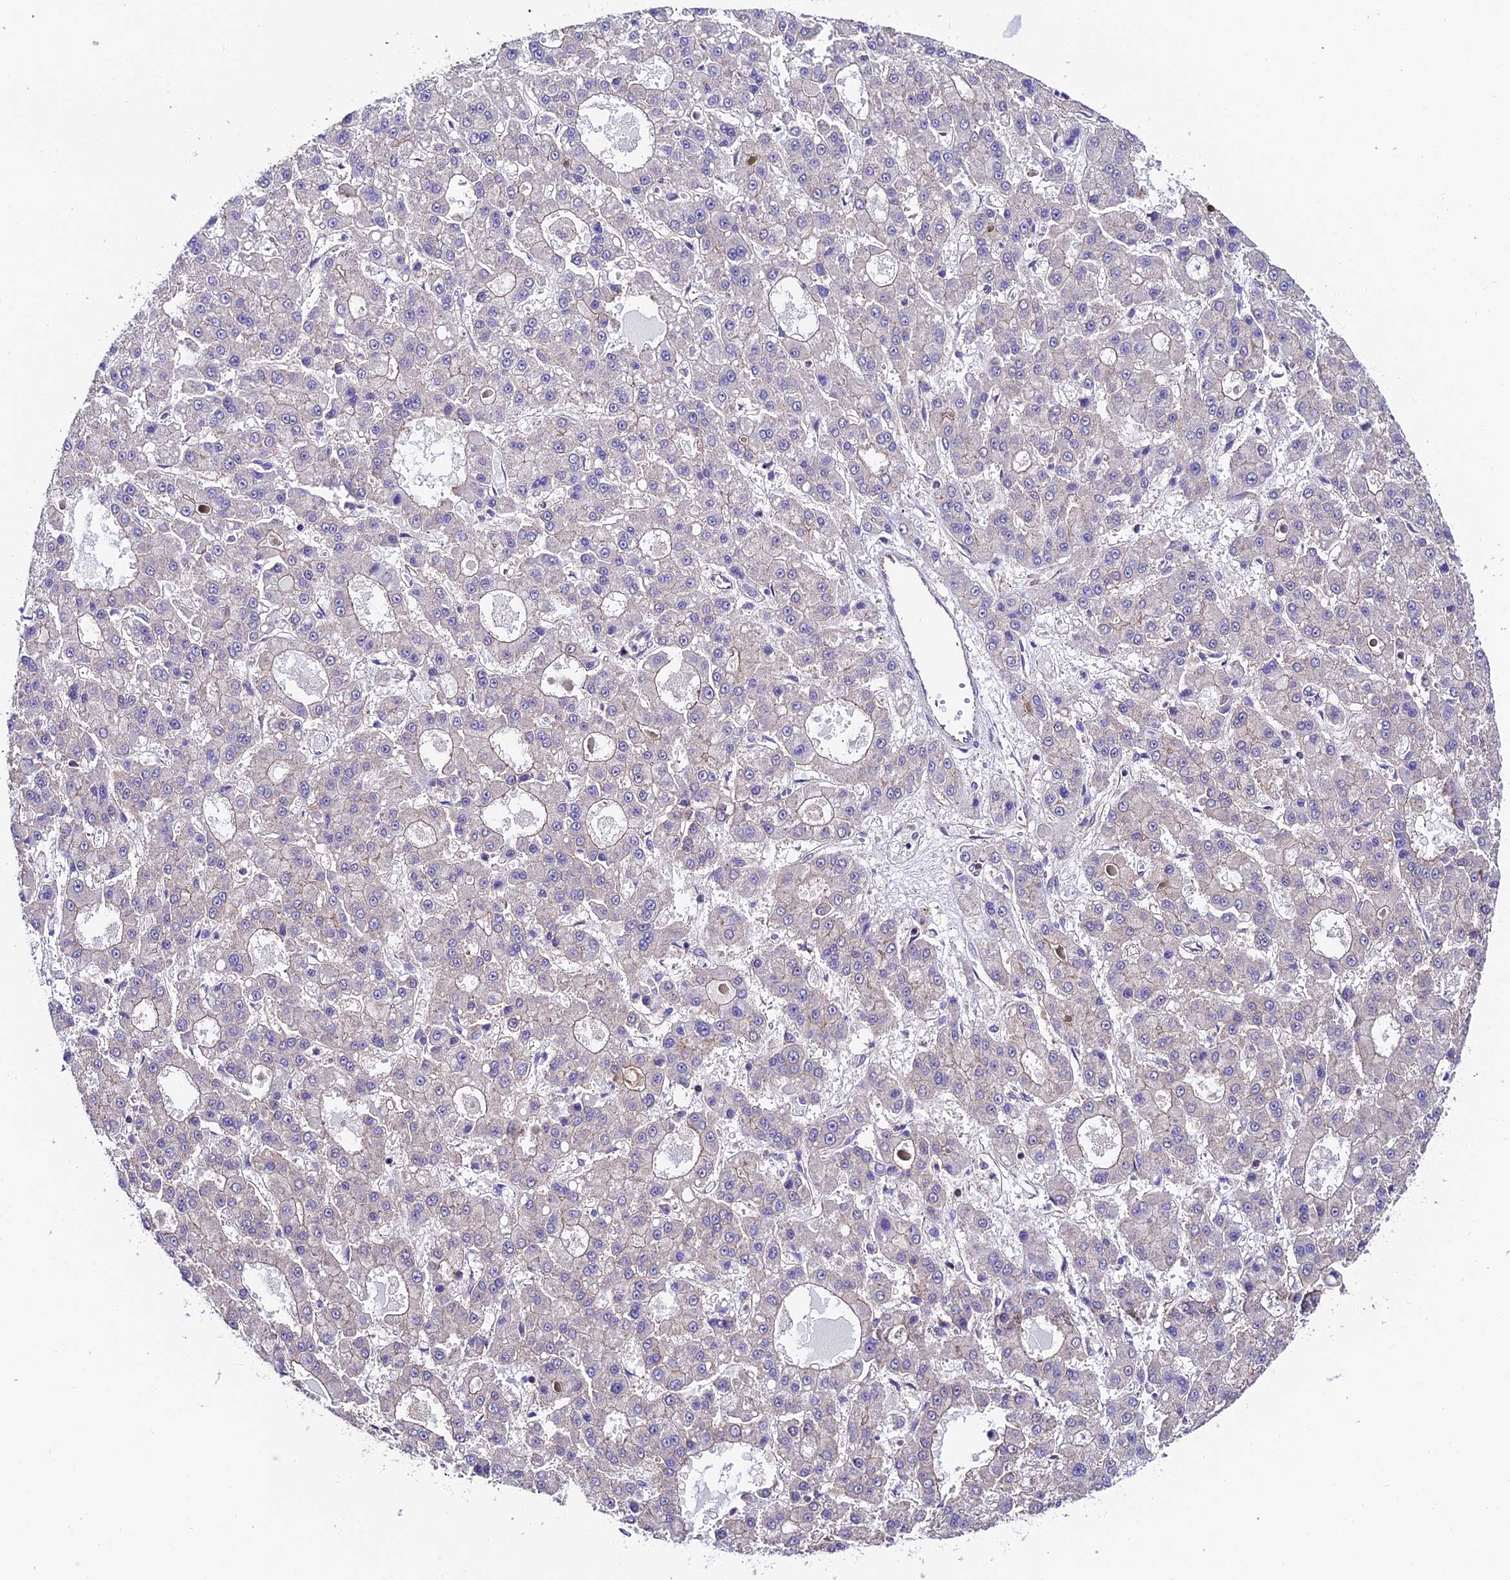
{"staining": {"intensity": "negative", "quantity": "none", "location": "none"}, "tissue": "liver cancer", "cell_type": "Tumor cells", "image_type": "cancer", "snomed": [{"axis": "morphology", "description": "Carcinoma, Hepatocellular, NOS"}, {"axis": "topography", "description": "Liver"}], "caption": "A photomicrograph of liver hepatocellular carcinoma stained for a protein demonstrates no brown staining in tumor cells.", "gene": "QRFP", "patient": {"sex": "male", "age": 70}}